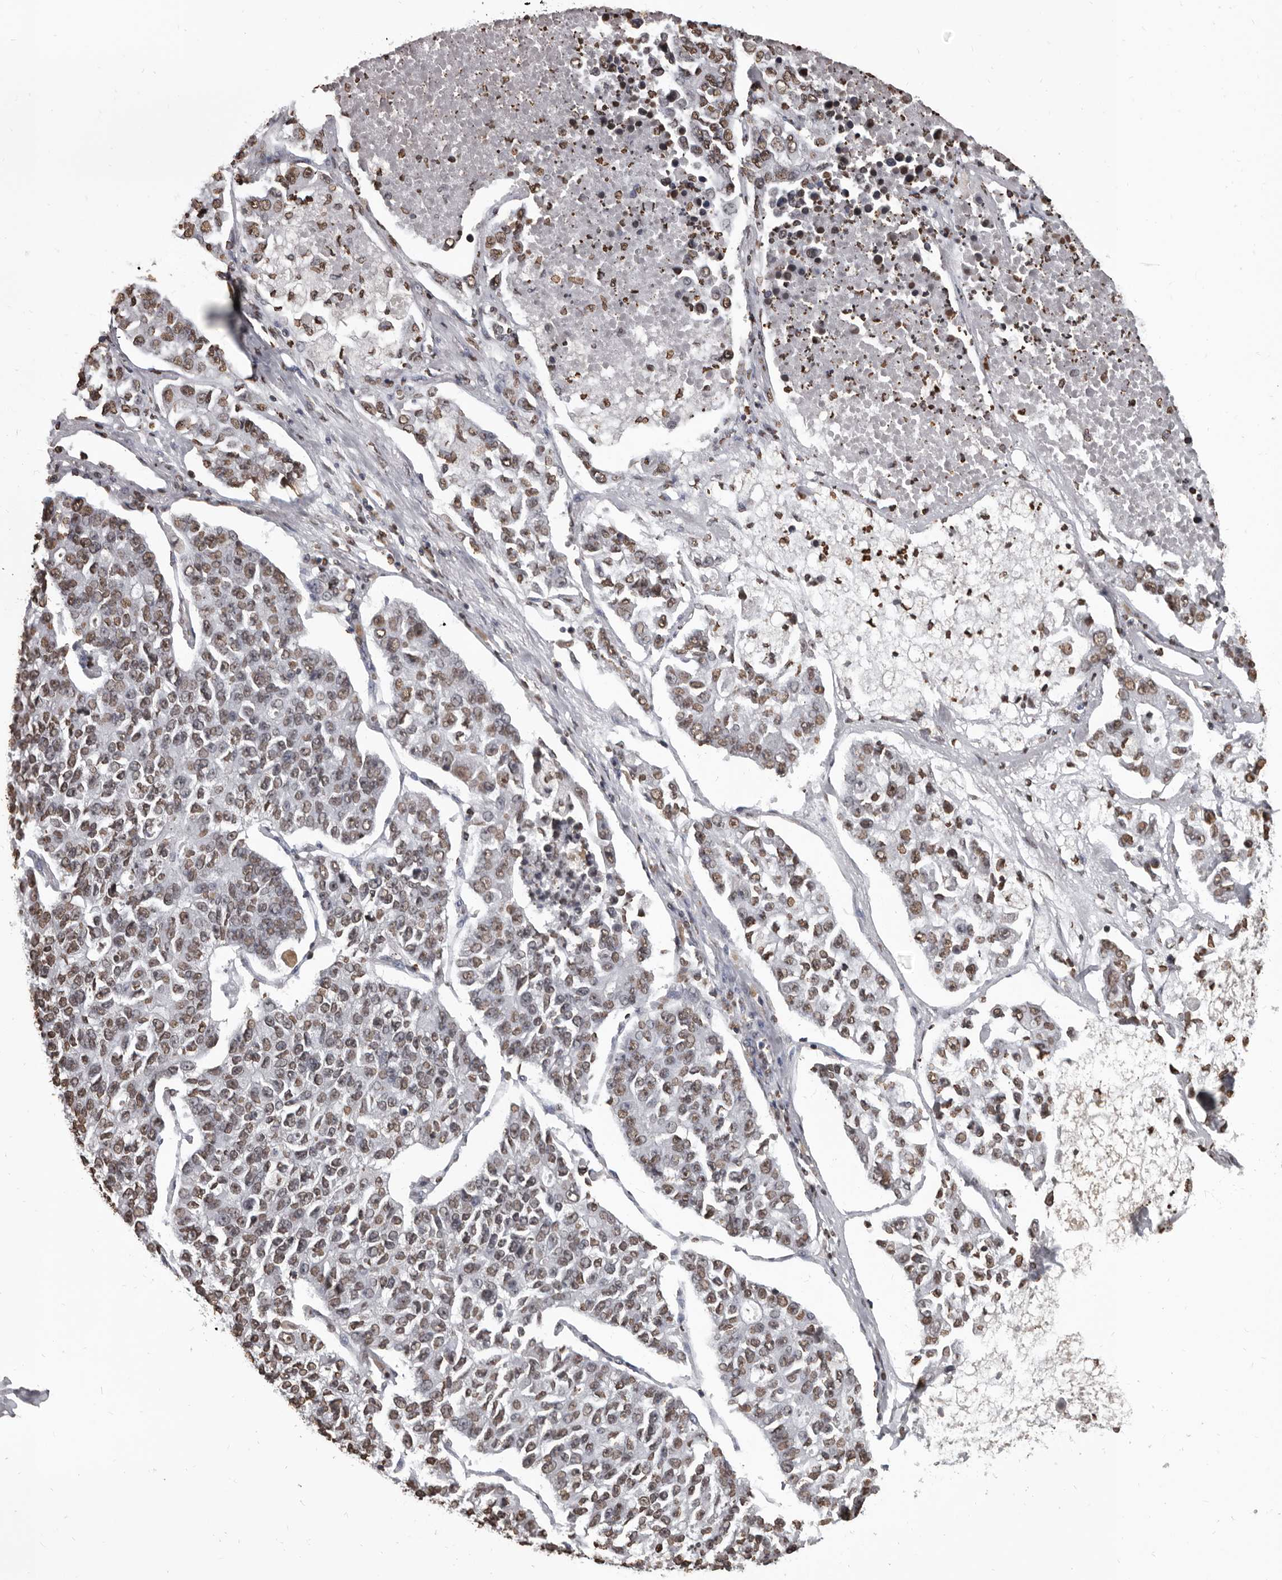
{"staining": {"intensity": "moderate", "quantity": ">75%", "location": "nuclear"}, "tissue": "lung cancer", "cell_type": "Tumor cells", "image_type": "cancer", "snomed": [{"axis": "morphology", "description": "Adenocarcinoma, NOS"}, {"axis": "topography", "description": "Lung"}], "caption": "Human adenocarcinoma (lung) stained with a brown dye displays moderate nuclear positive positivity in approximately >75% of tumor cells.", "gene": "AHR", "patient": {"sex": "male", "age": 49}}